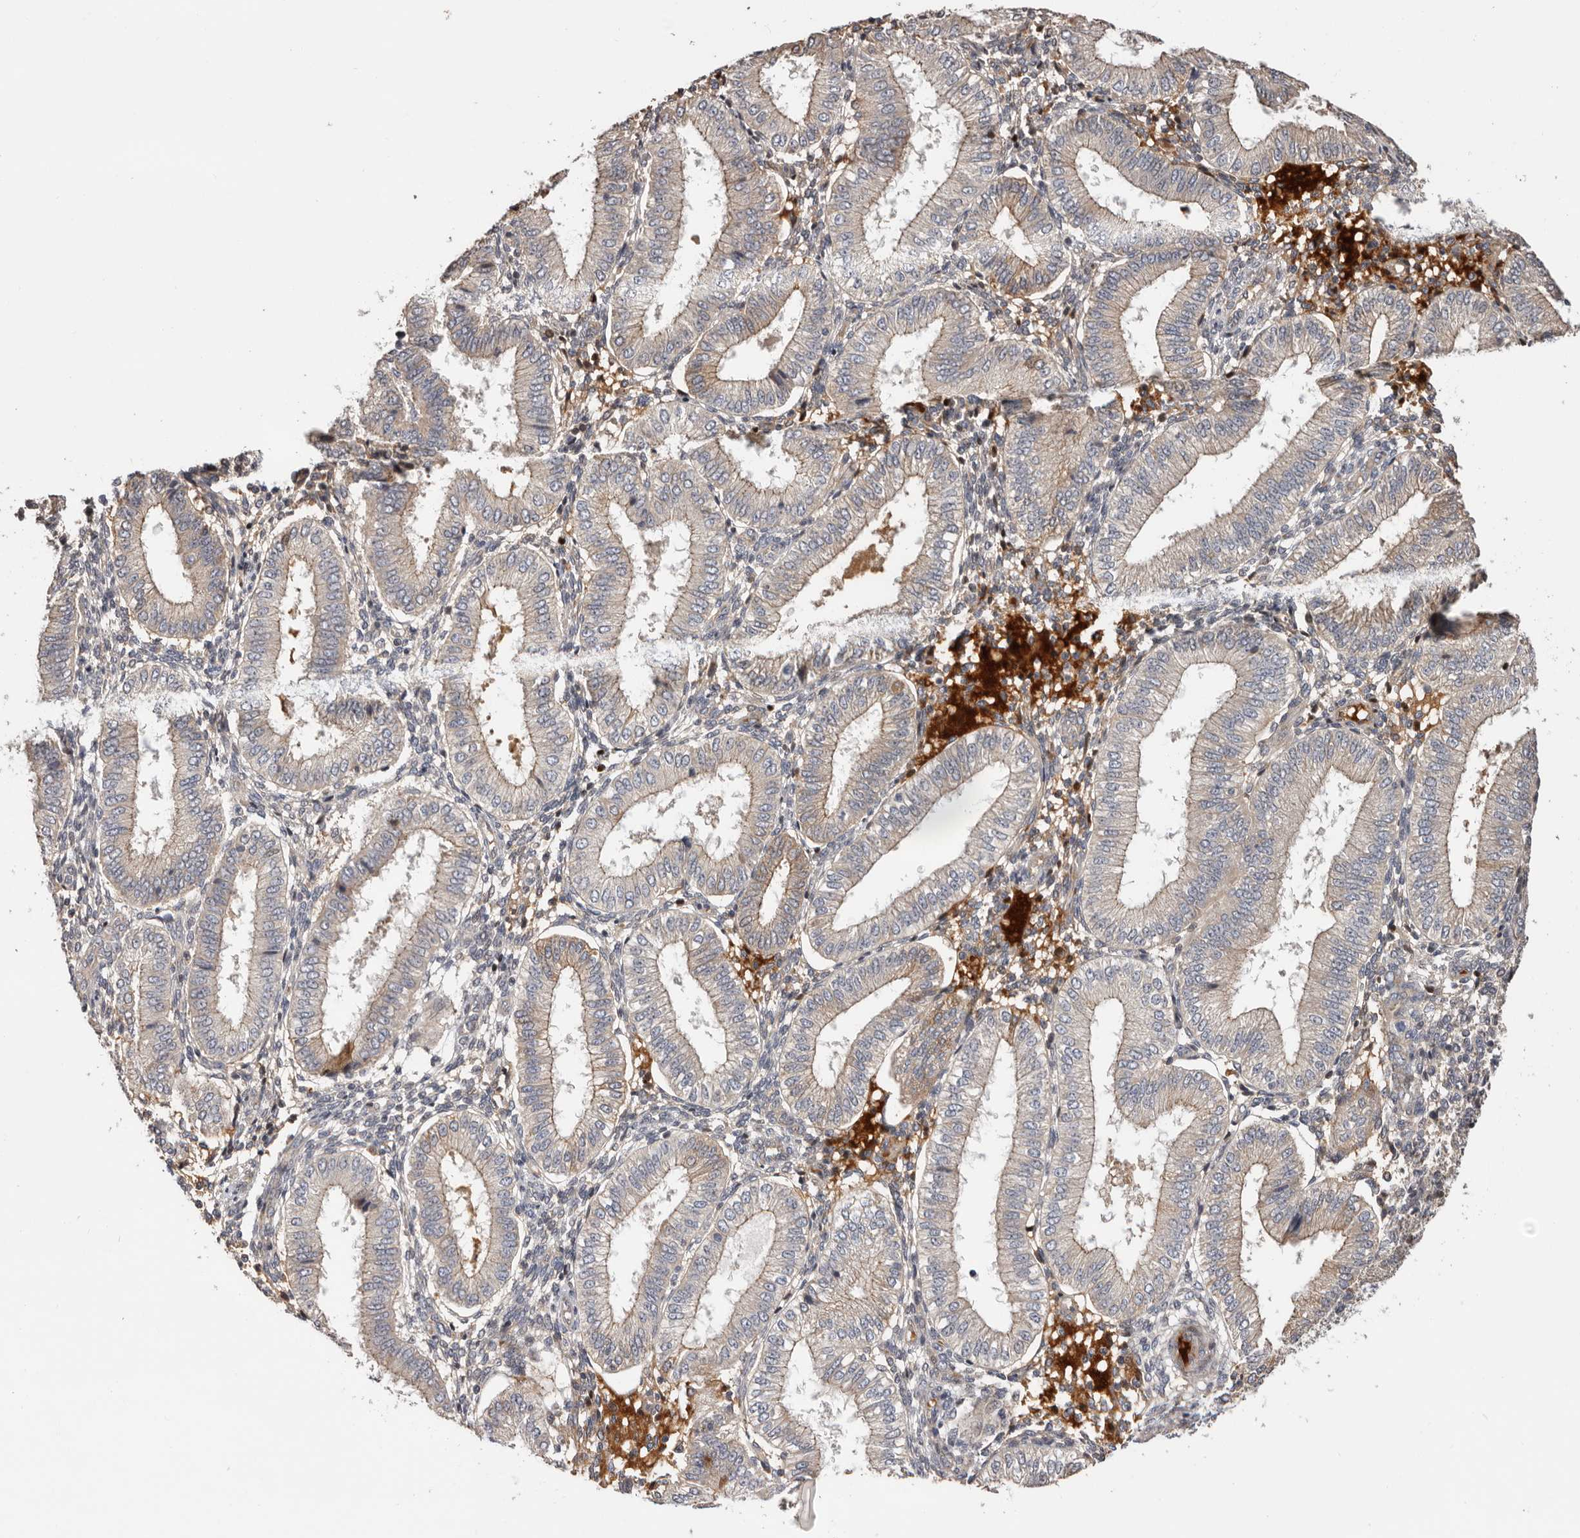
{"staining": {"intensity": "moderate", "quantity": "<25%", "location": "cytoplasmic/membranous"}, "tissue": "endometrium", "cell_type": "Cells in endometrial stroma", "image_type": "normal", "snomed": [{"axis": "morphology", "description": "Normal tissue, NOS"}, {"axis": "topography", "description": "Endometrium"}], "caption": "This photomicrograph reveals unremarkable endometrium stained with immunohistochemistry to label a protein in brown. The cytoplasmic/membranous of cells in endometrial stroma show moderate positivity for the protein. Nuclei are counter-stained blue.", "gene": "DOP1A", "patient": {"sex": "female", "age": 39}}